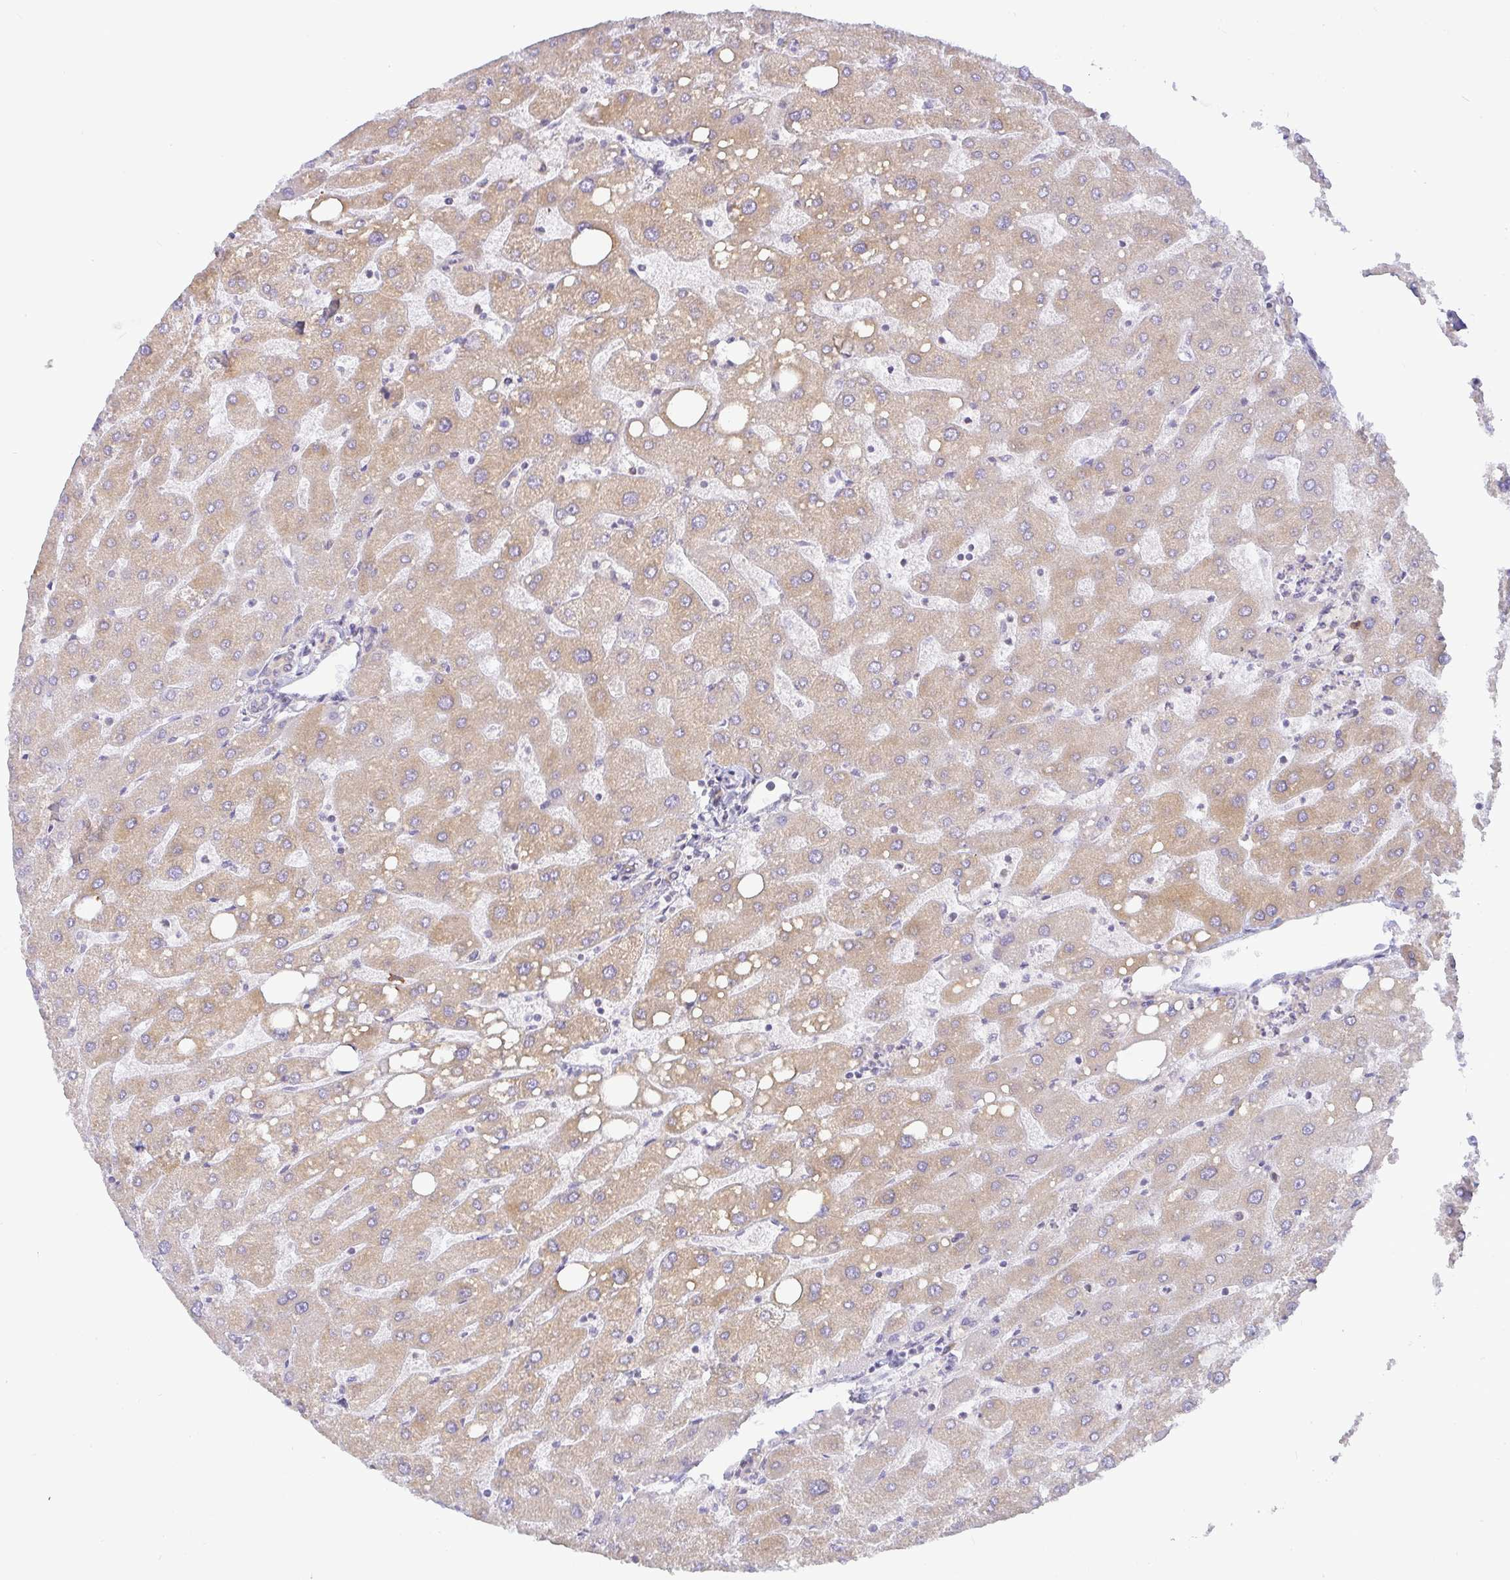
{"staining": {"intensity": "weak", "quantity": "25%-75%", "location": "cytoplasmic/membranous"}, "tissue": "liver", "cell_type": "Cholangiocytes", "image_type": "normal", "snomed": [{"axis": "morphology", "description": "Normal tissue, NOS"}, {"axis": "topography", "description": "Liver"}], "caption": "A high-resolution micrograph shows IHC staining of unremarkable liver, which shows weak cytoplasmic/membranous expression in about 25%-75% of cholangiocytes.", "gene": "DERL2", "patient": {"sex": "male", "age": 67}}